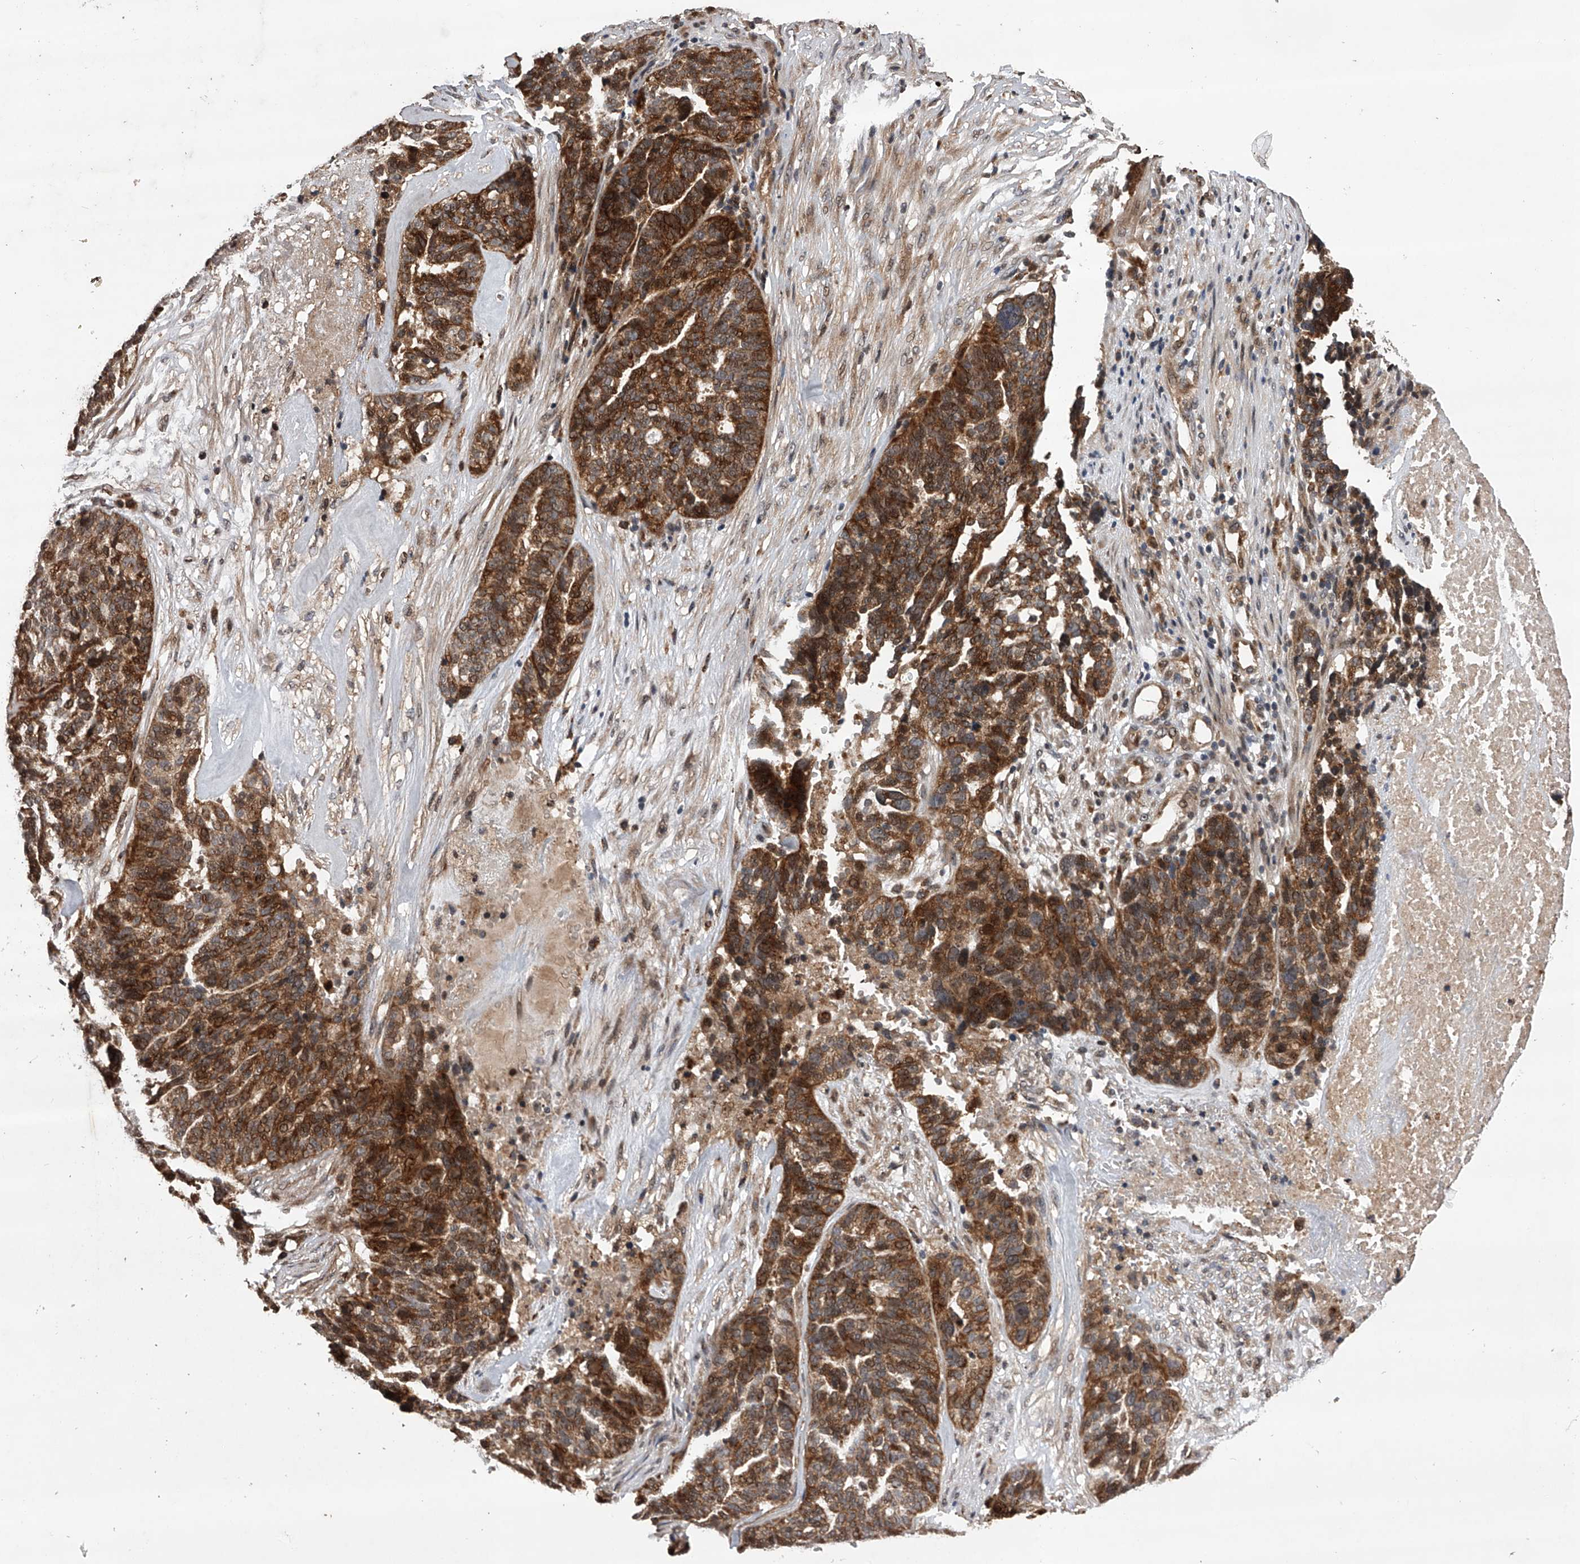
{"staining": {"intensity": "strong", "quantity": ">75%", "location": "cytoplasmic/membranous,nuclear"}, "tissue": "ovarian cancer", "cell_type": "Tumor cells", "image_type": "cancer", "snomed": [{"axis": "morphology", "description": "Cystadenocarcinoma, serous, NOS"}, {"axis": "topography", "description": "Ovary"}], "caption": "Immunohistochemical staining of human ovarian serous cystadenocarcinoma displays high levels of strong cytoplasmic/membranous and nuclear protein positivity in approximately >75% of tumor cells. (brown staining indicates protein expression, while blue staining denotes nuclei).", "gene": "MAP3K11", "patient": {"sex": "female", "age": 59}}